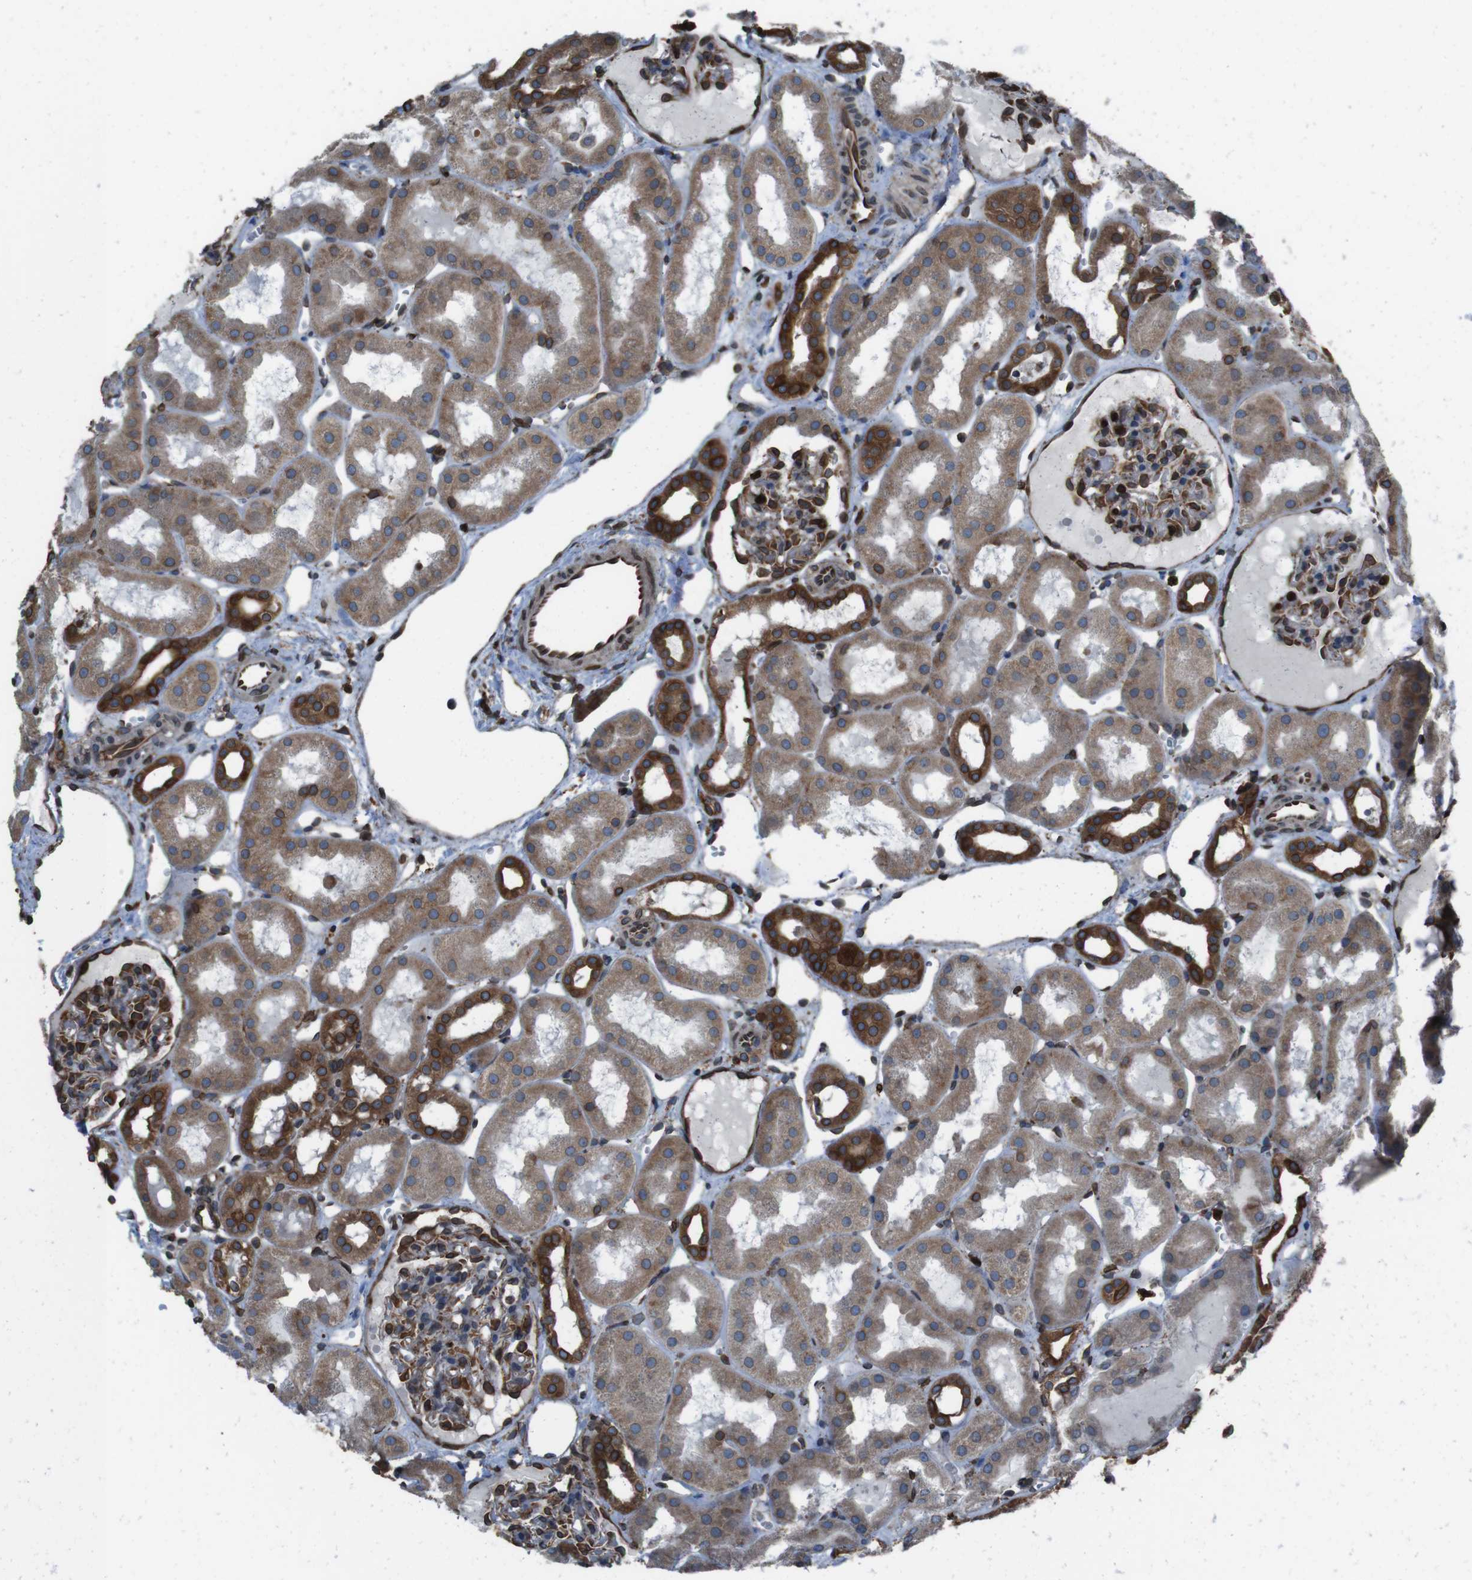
{"staining": {"intensity": "moderate", "quantity": "25%-75%", "location": "cytoplasmic/membranous"}, "tissue": "kidney", "cell_type": "Cells in glomeruli", "image_type": "normal", "snomed": [{"axis": "morphology", "description": "Normal tissue, NOS"}, {"axis": "topography", "description": "Kidney"}, {"axis": "topography", "description": "Urinary bladder"}], "caption": "DAB immunohistochemical staining of unremarkable human kidney exhibits moderate cytoplasmic/membranous protein staining in about 25%-75% of cells in glomeruli.", "gene": "APMAP", "patient": {"sex": "male", "age": 16}}